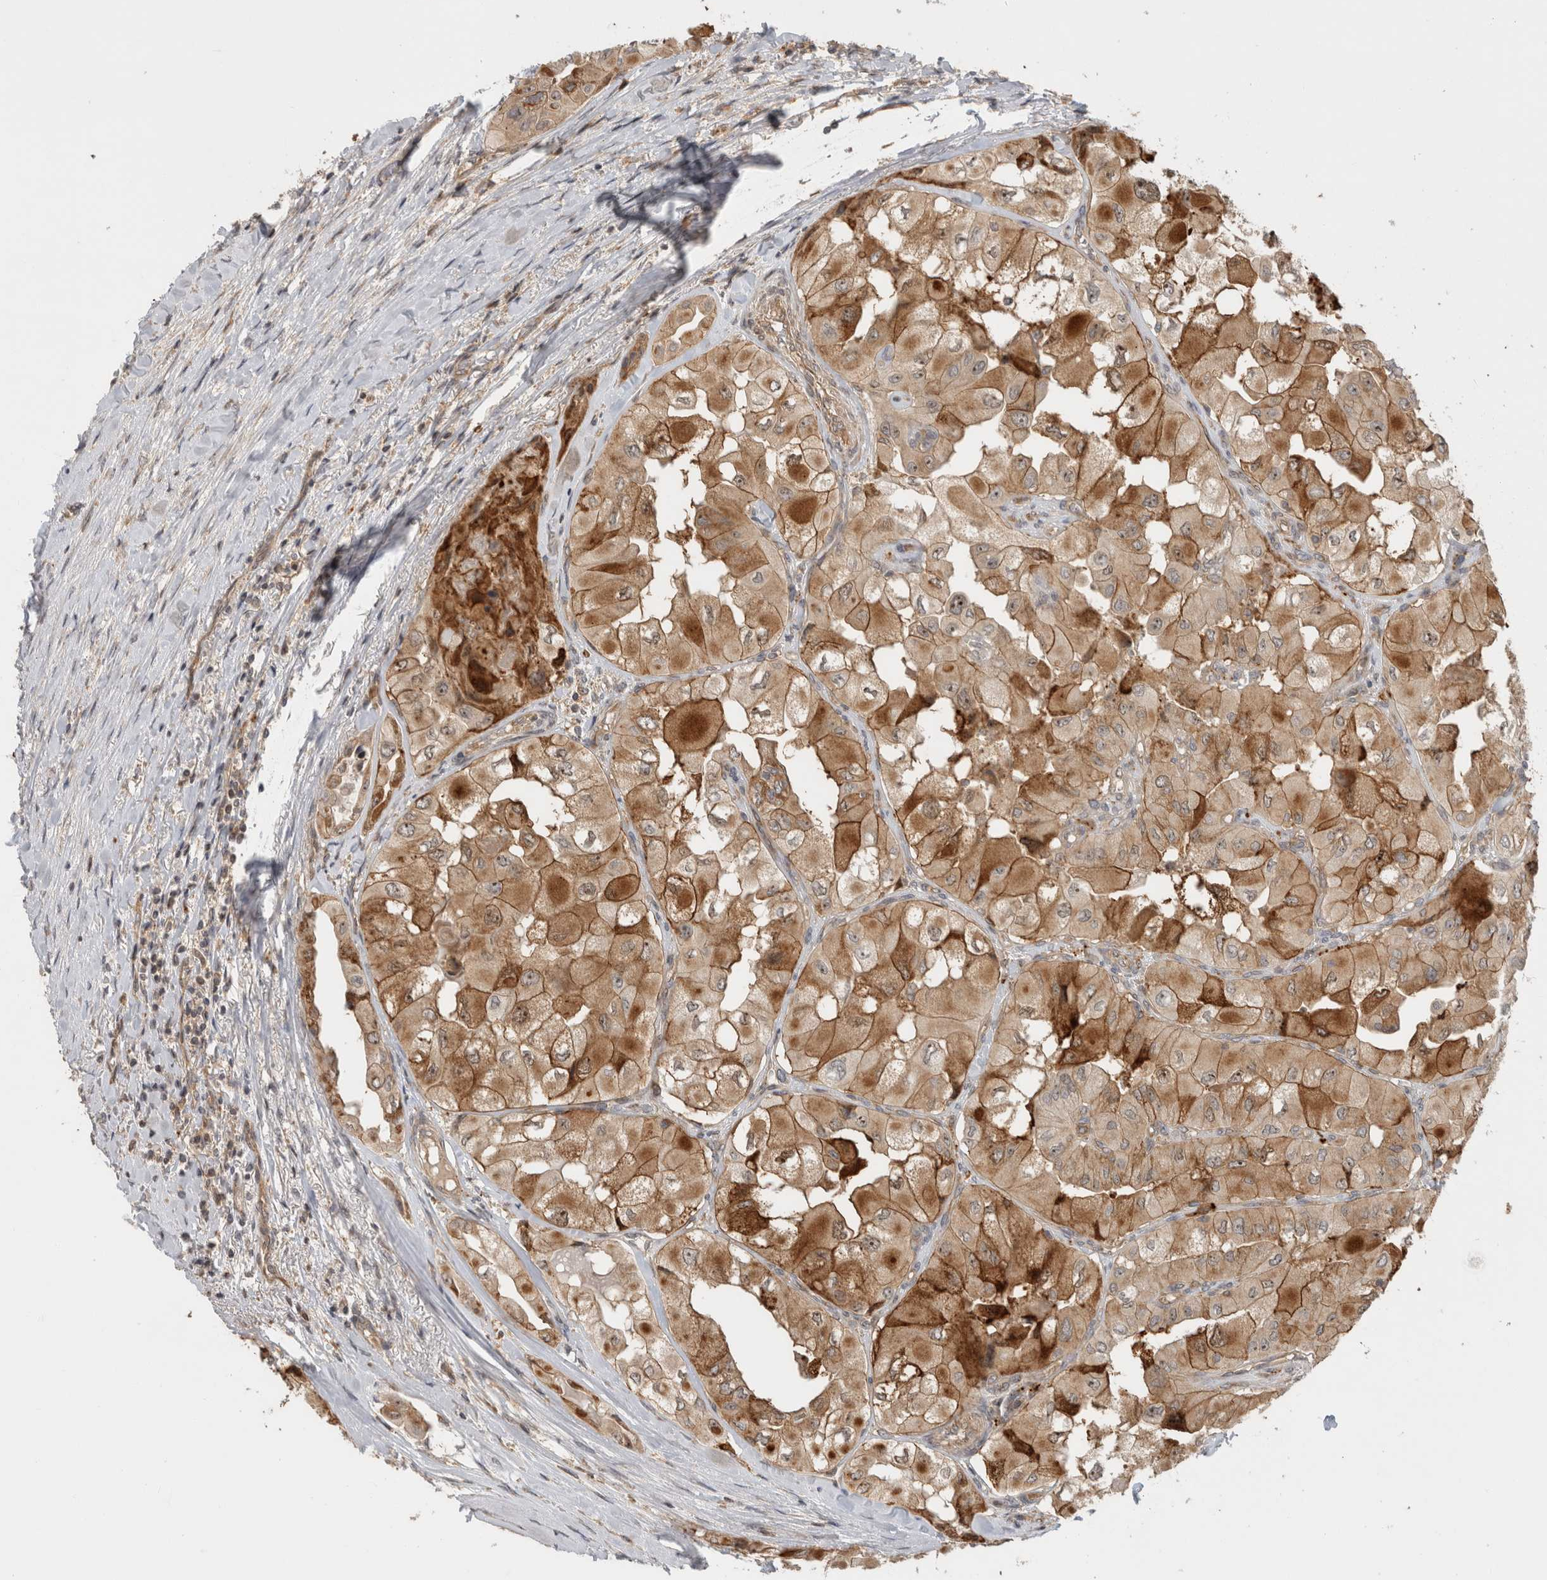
{"staining": {"intensity": "moderate", "quantity": ">75%", "location": "cytoplasmic/membranous,nuclear"}, "tissue": "thyroid cancer", "cell_type": "Tumor cells", "image_type": "cancer", "snomed": [{"axis": "morphology", "description": "Papillary adenocarcinoma, NOS"}, {"axis": "topography", "description": "Thyroid gland"}], "caption": "Moderate cytoplasmic/membranous and nuclear protein staining is seen in about >75% of tumor cells in thyroid cancer.", "gene": "WASF2", "patient": {"sex": "female", "age": 59}}